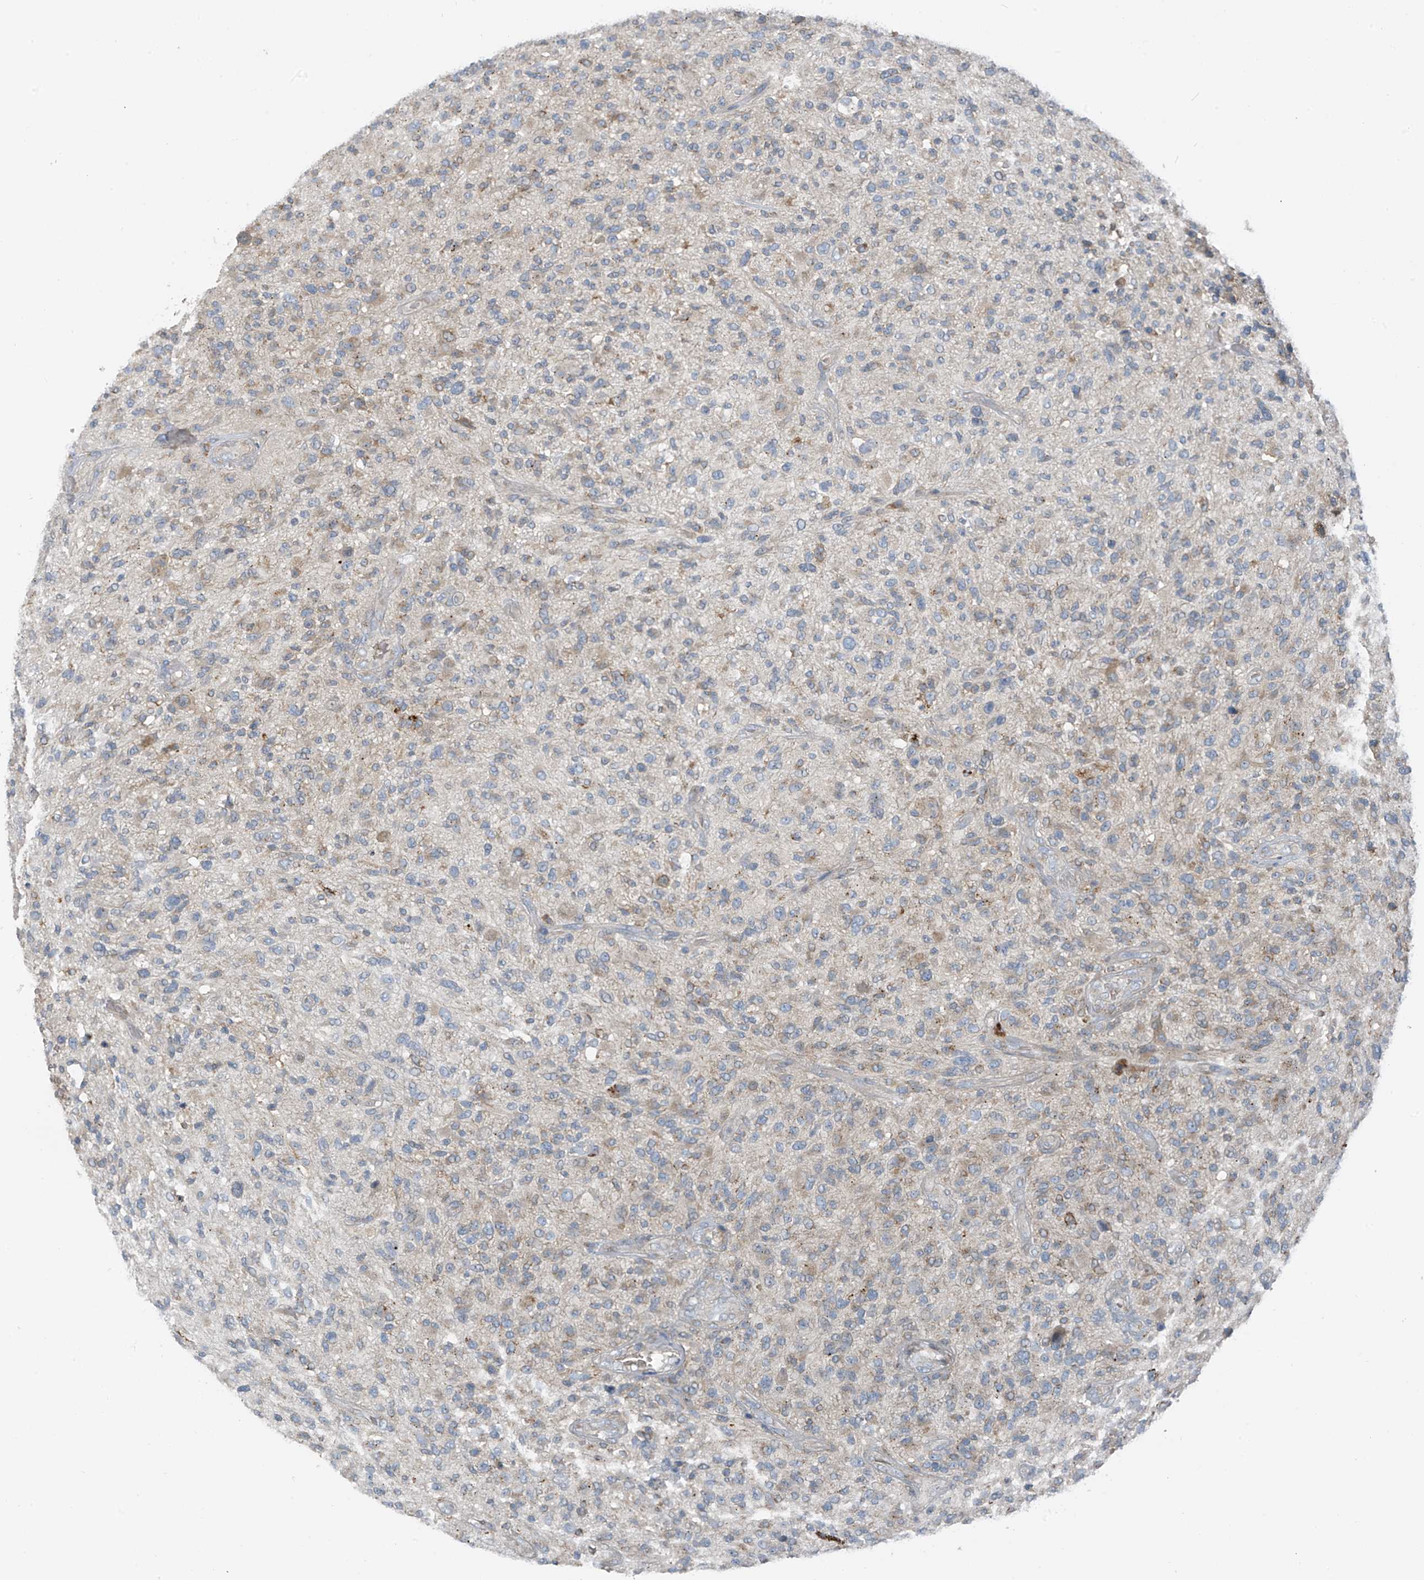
{"staining": {"intensity": "weak", "quantity": "25%-75%", "location": "cytoplasmic/membranous"}, "tissue": "glioma", "cell_type": "Tumor cells", "image_type": "cancer", "snomed": [{"axis": "morphology", "description": "Glioma, malignant, High grade"}, {"axis": "topography", "description": "Brain"}], "caption": "Immunohistochemistry staining of high-grade glioma (malignant), which reveals low levels of weak cytoplasmic/membranous positivity in approximately 25%-75% of tumor cells indicating weak cytoplasmic/membranous protein positivity. The staining was performed using DAB (brown) for protein detection and nuclei were counterstained in hematoxylin (blue).", "gene": "SLC12A6", "patient": {"sex": "male", "age": 47}}